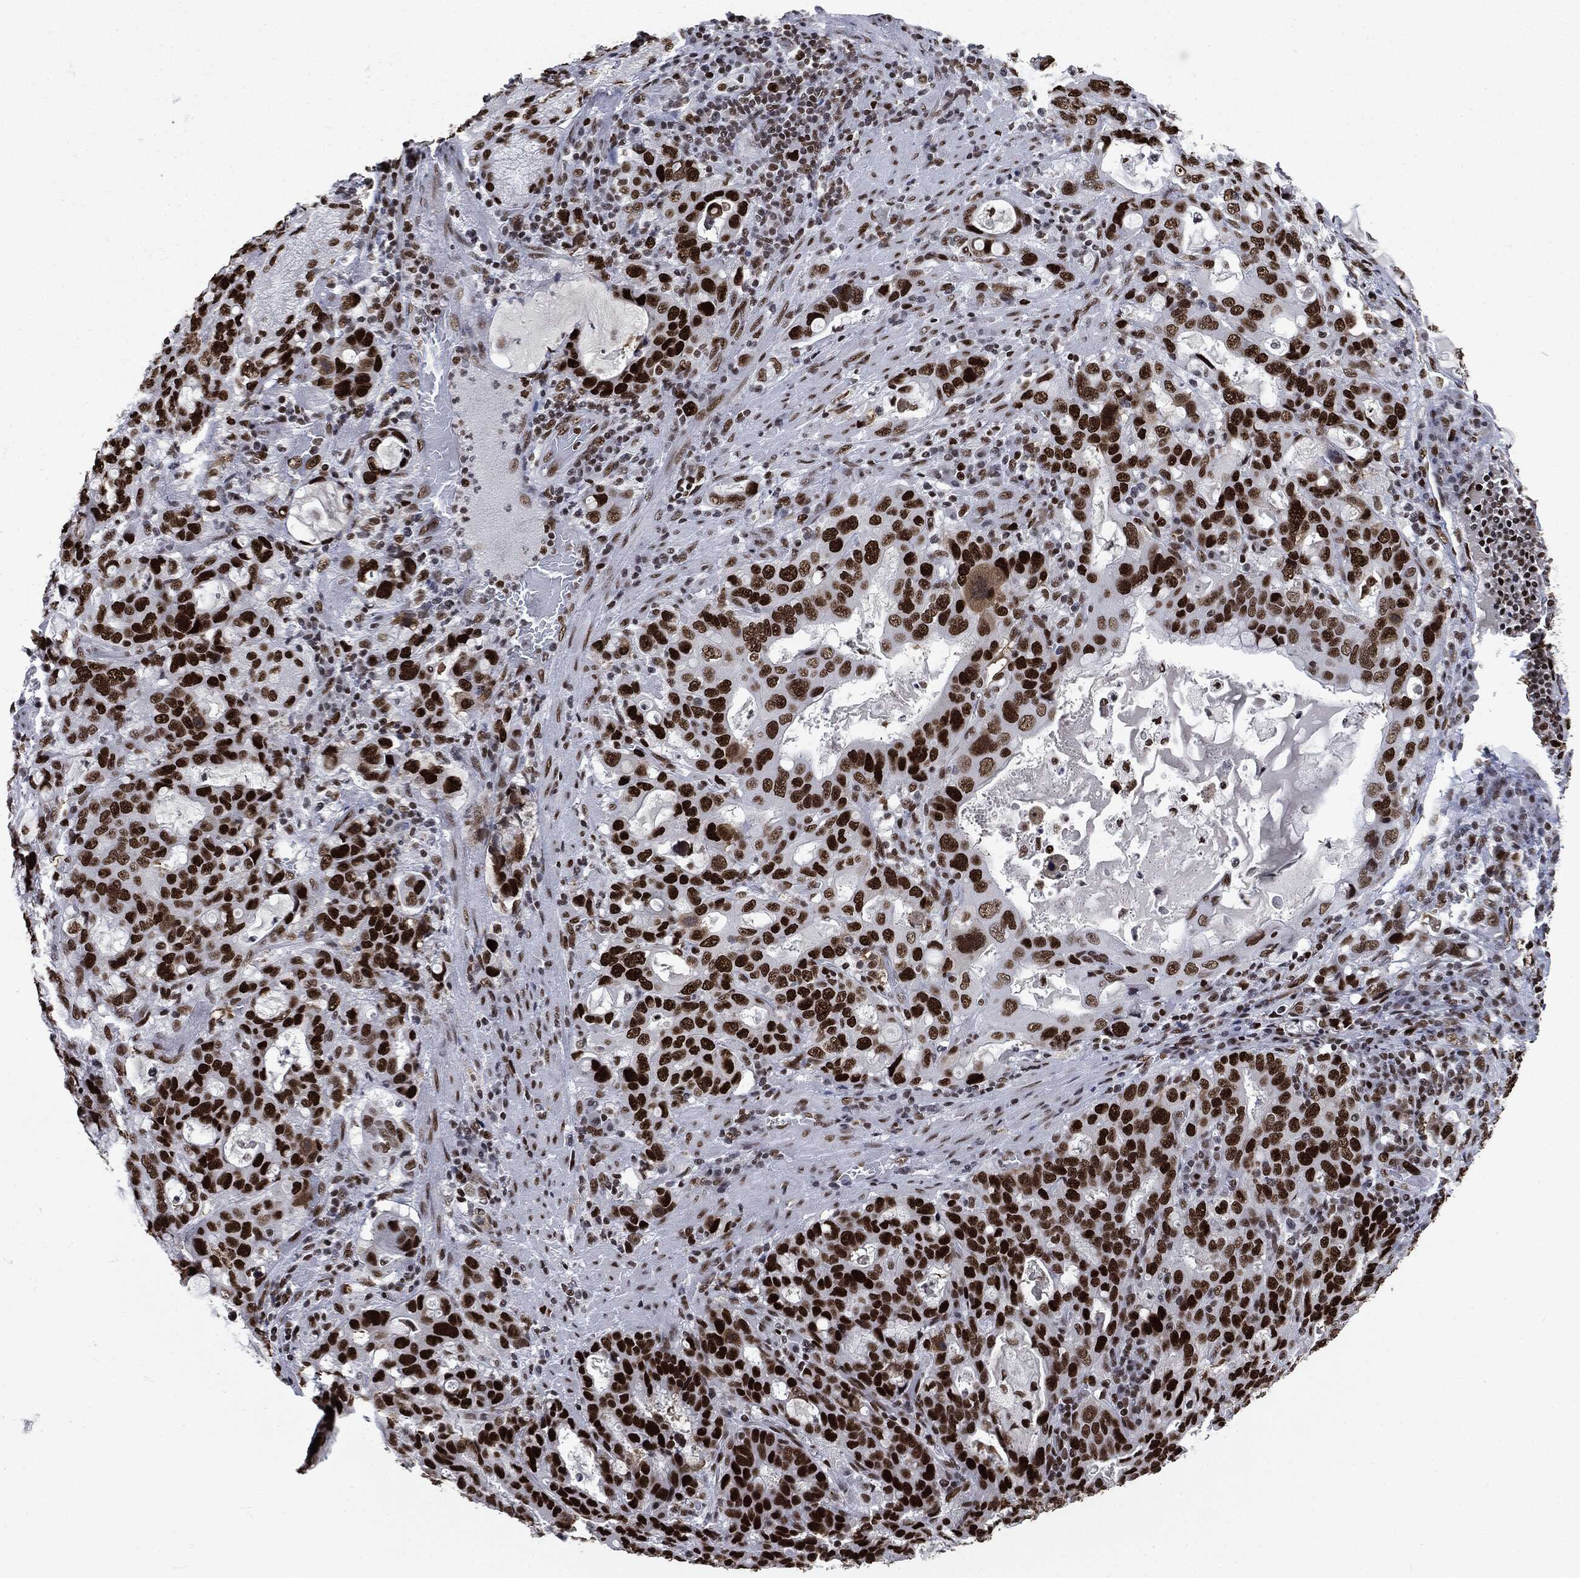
{"staining": {"intensity": "strong", "quantity": ">75%", "location": "nuclear"}, "tissue": "stomach cancer", "cell_type": "Tumor cells", "image_type": "cancer", "snomed": [{"axis": "morphology", "description": "Adenocarcinoma, NOS"}, {"axis": "topography", "description": "Stomach, upper"}, {"axis": "topography", "description": "Stomach"}], "caption": "Stomach adenocarcinoma stained with immunohistochemistry displays strong nuclear positivity in approximately >75% of tumor cells.", "gene": "MSH2", "patient": {"sex": "male", "age": 62}}